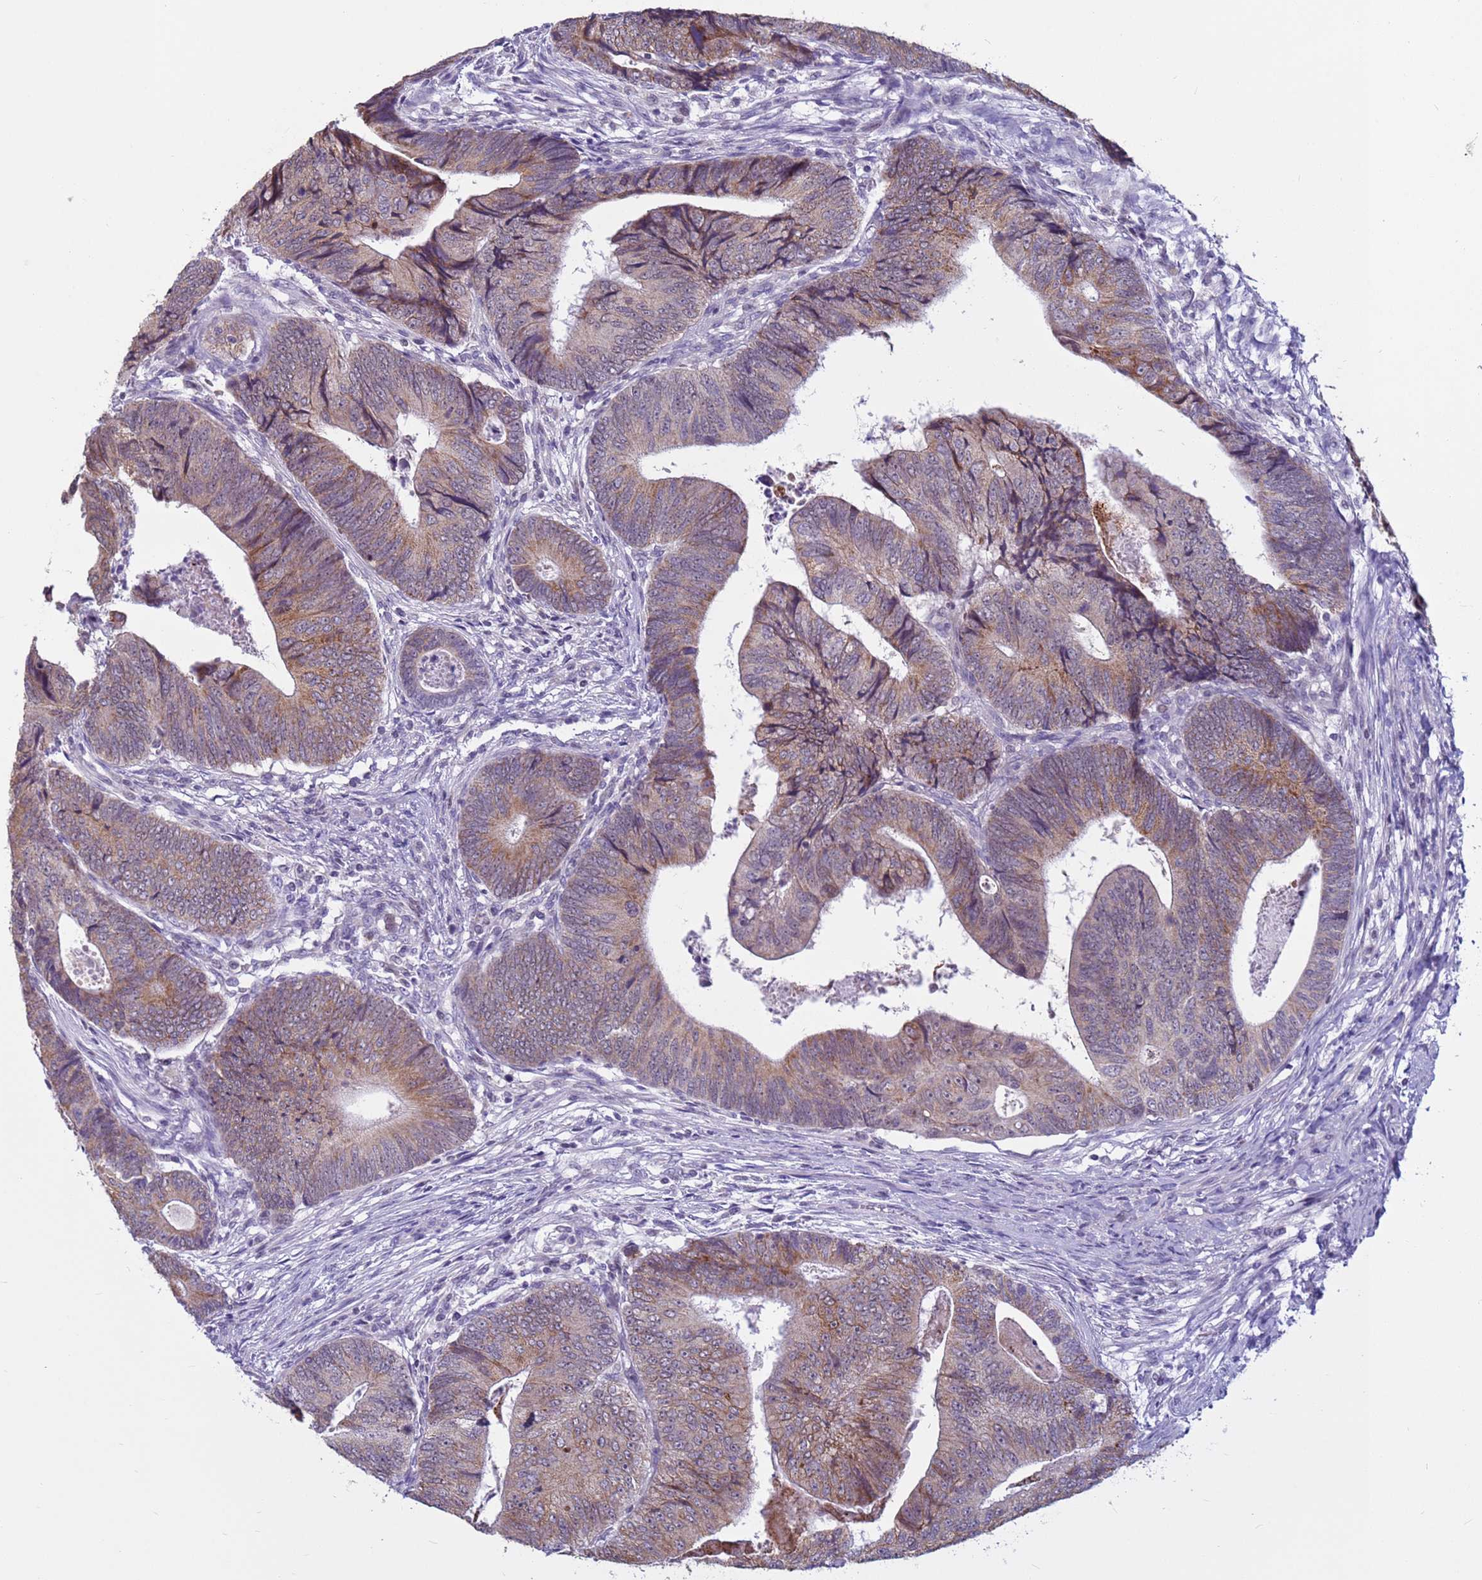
{"staining": {"intensity": "moderate", "quantity": "25%-75%", "location": "cytoplasmic/membranous"}, "tissue": "colorectal cancer", "cell_type": "Tumor cells", "image_type": "cancer", "snomed": [{"axis": "morphology", "description": "Adenocarcinoma, NOS"}, {"axis": "topography", "description": "Colon"}], "caption": "Brown immunohistochemical staining in colorectal cancer (adenocarcinoma) displays moderate cytoplasmic/membranous expression in about 25%-75% of tumor cells. (Brightfield microscopy of DAB IHC at high magnification).", "gene": "CDK2AP2", "patient": {"sex": "female", "age": 67}}